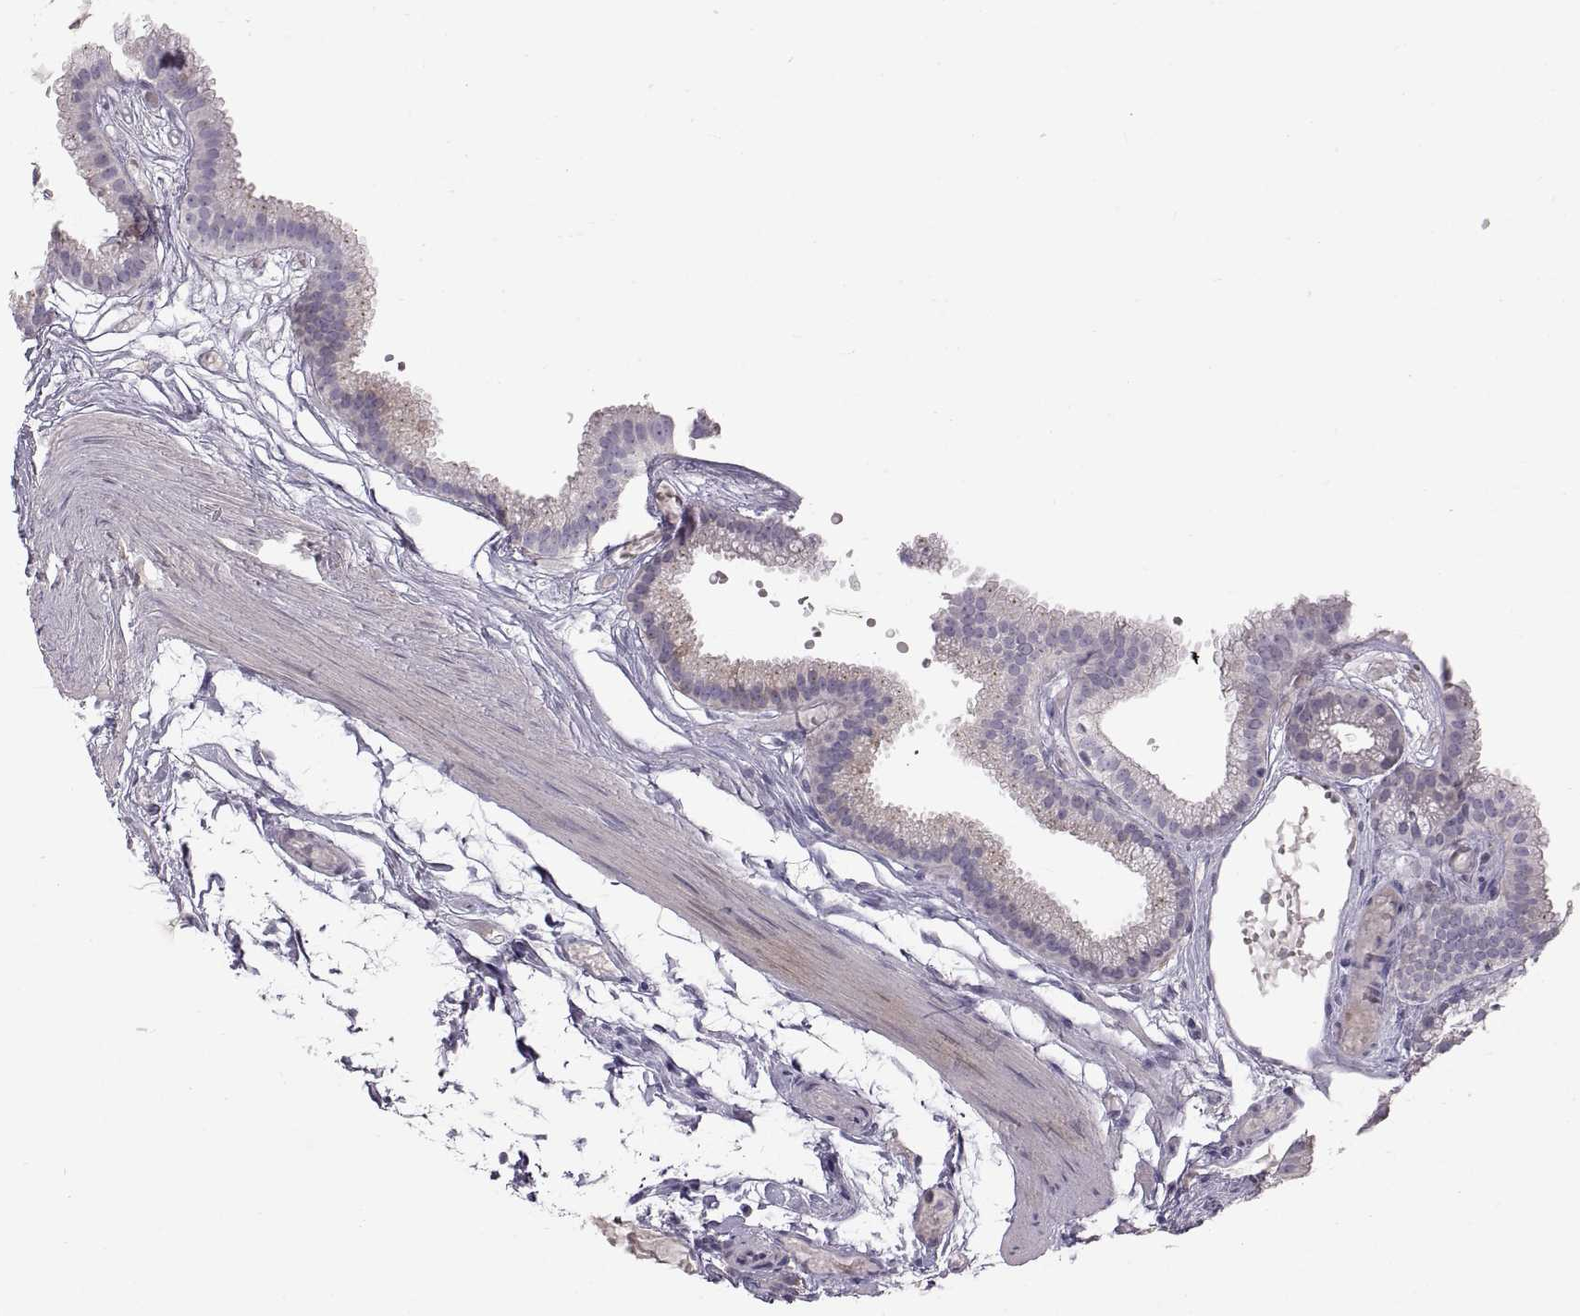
{"staining": {"intensity": "moderate", "quantity": "<25%", "location": "cytoplasmic/membranous"}, "tissue": "gallbladder", "cell_type": "Glandular cells", "image_type": "normal", "snomed": [{"axis": "morphology", "description": "Normal tissue, NOS"}, {"axis": "topography", "description": "Gallbladder"}], "caption": "Immunohistochemistry (IHC) photomicrograph of normal gallbladder: human gallbladder stained using immunohistochemistry (IHC) displays low levels of moderate protein expression localized specifically in the cytoplasmic/membranous of glandular cells, appearing as a cytoplasmic/membranous brown color.", "gene": "WFDC8", "patient": {"sex": "female", "age": 45}}